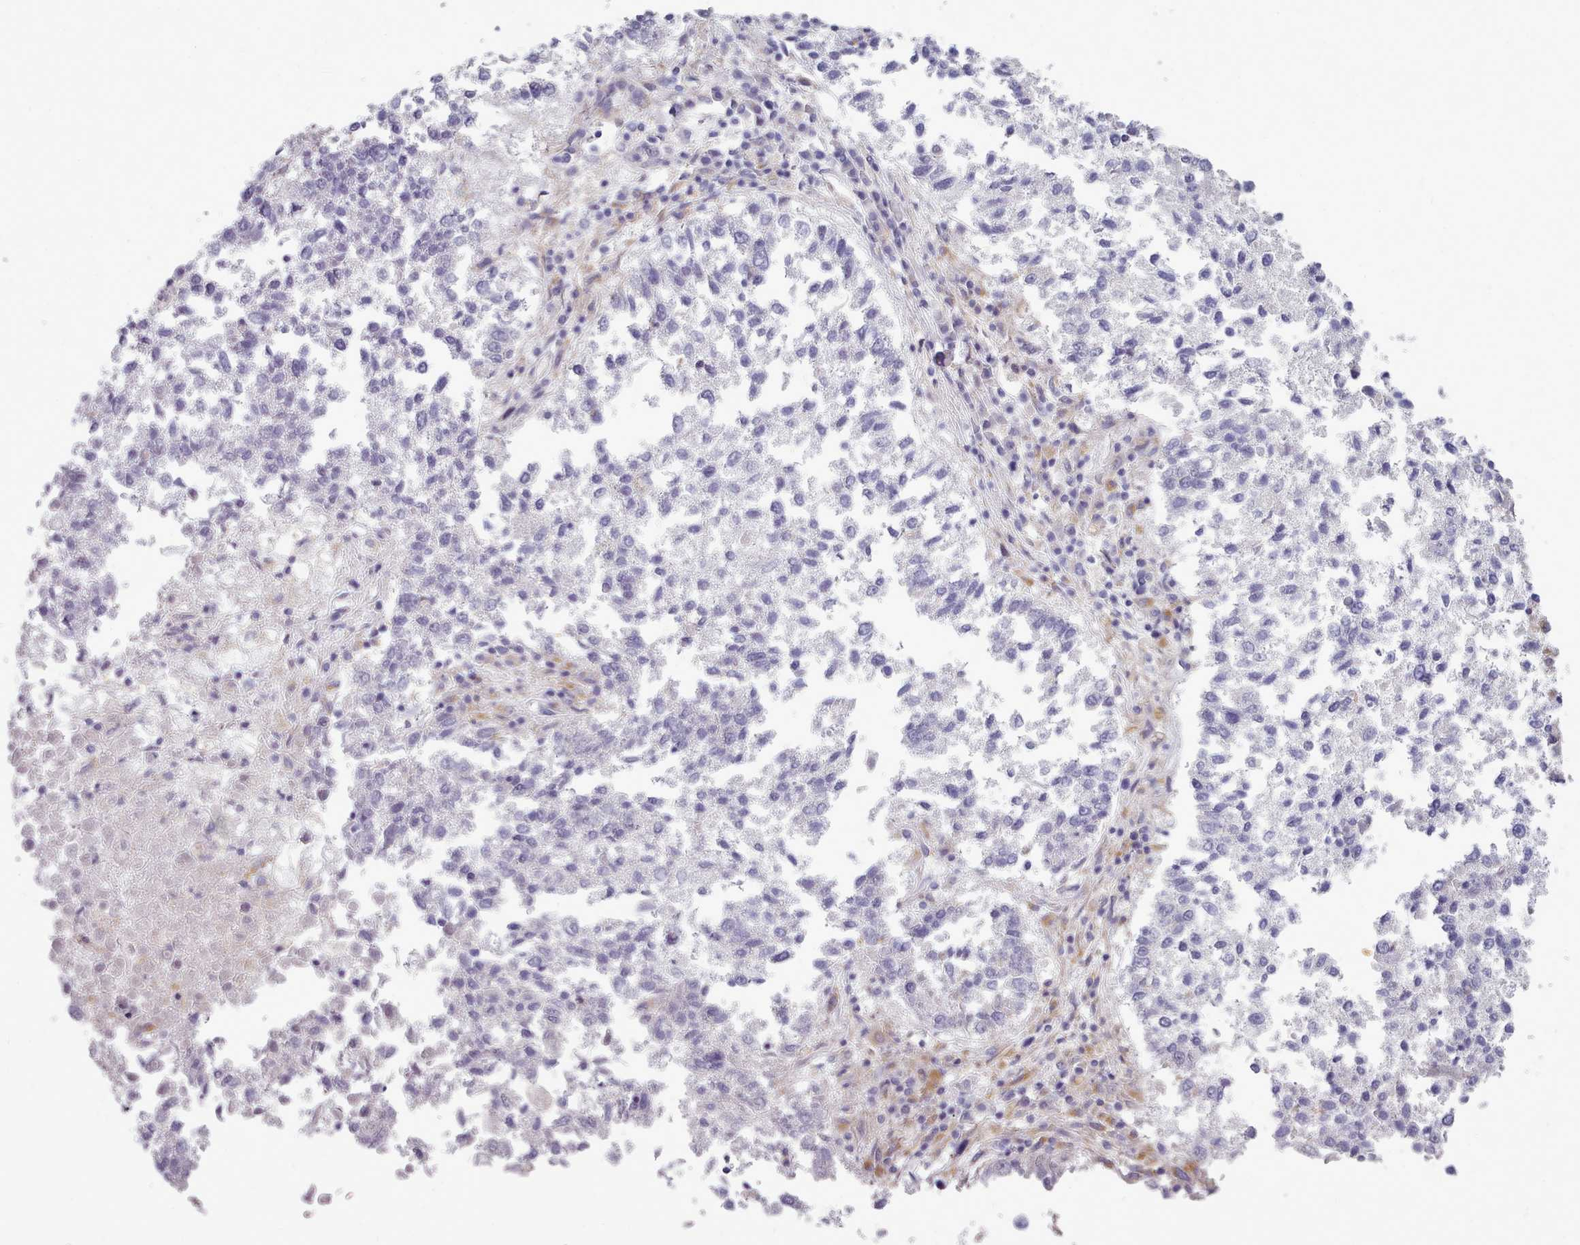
{"staining": {"intensity": "negative", "quantity": "none", "location": "none"}, "tissue": "lung cancer", "cell_type": "Tumor cells", "image_type": "cancer", "snomed": [{"axis": "morphology", "description": "Squamous cell carcinoma, NOS"}, {"axis": "topography", "description": "Lung"}], "caption": "Protein analysis of lung cancer demonstrates no significant staining in tumor cells. Brightfield microscopy of immunohistochemistry stained with DAB (brown) and hematoxylin (blue), captured at high magnification.", "gene": "MYRFL", "patient": {"sex": "male", "age": 73}}